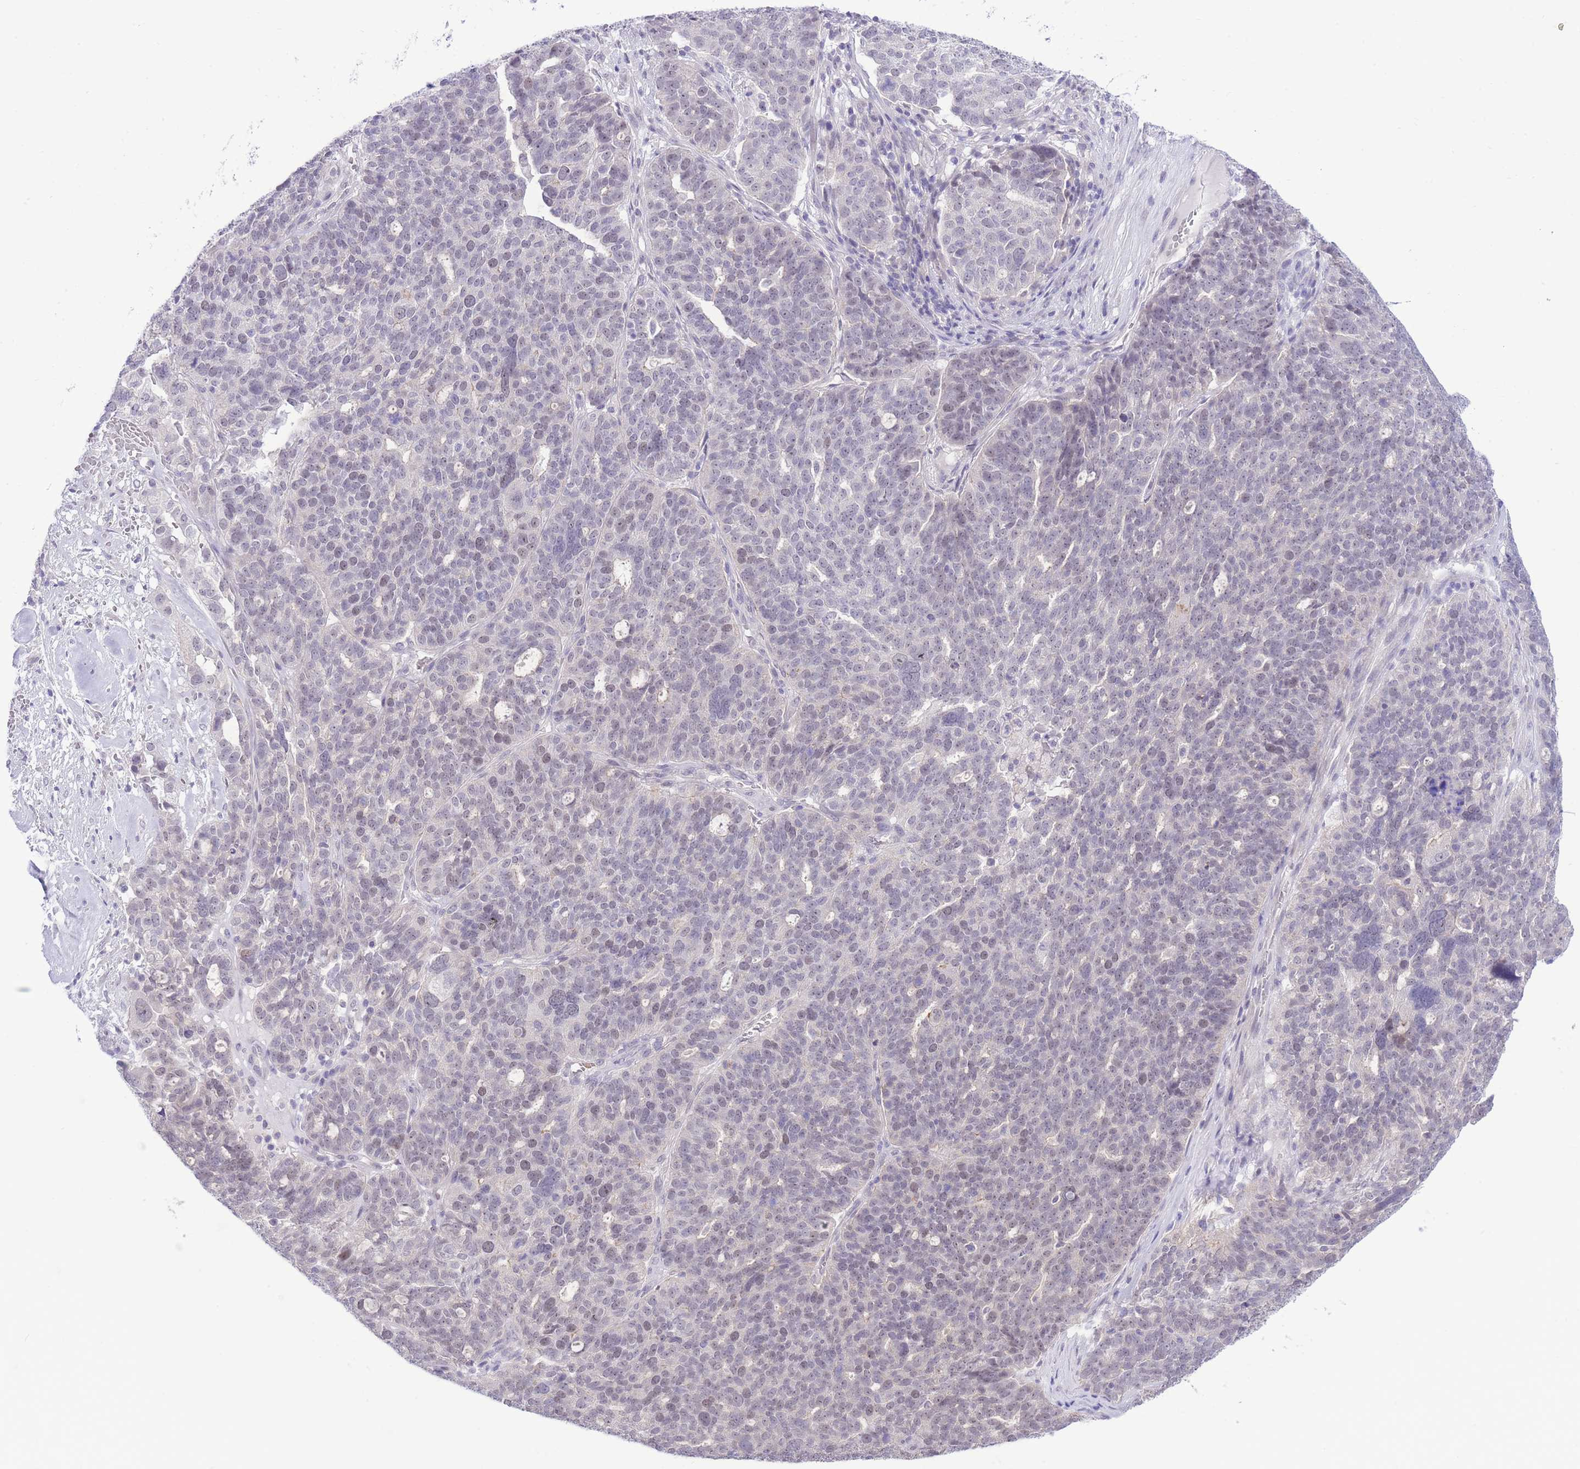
{"staining": {"intensity": "weak", "quantity": "<25%", "location": "nuclear"}, "tissue": "ovarian cancer", "cell_type": "Tumor cells", "image_type": "cancer", "snomed": [{"axis": "morphology", "description": "Cystadenocarcinoma, serous, NOS"}, {"axis": "topography", "description": "Ovary"}], "caption": "Tumor cells are negative for protein expression in human ovarian cancer (serous cystadenocarcinoma).", "gene": "FBXO46", "patient": {"sex": "female", "age": 59}}